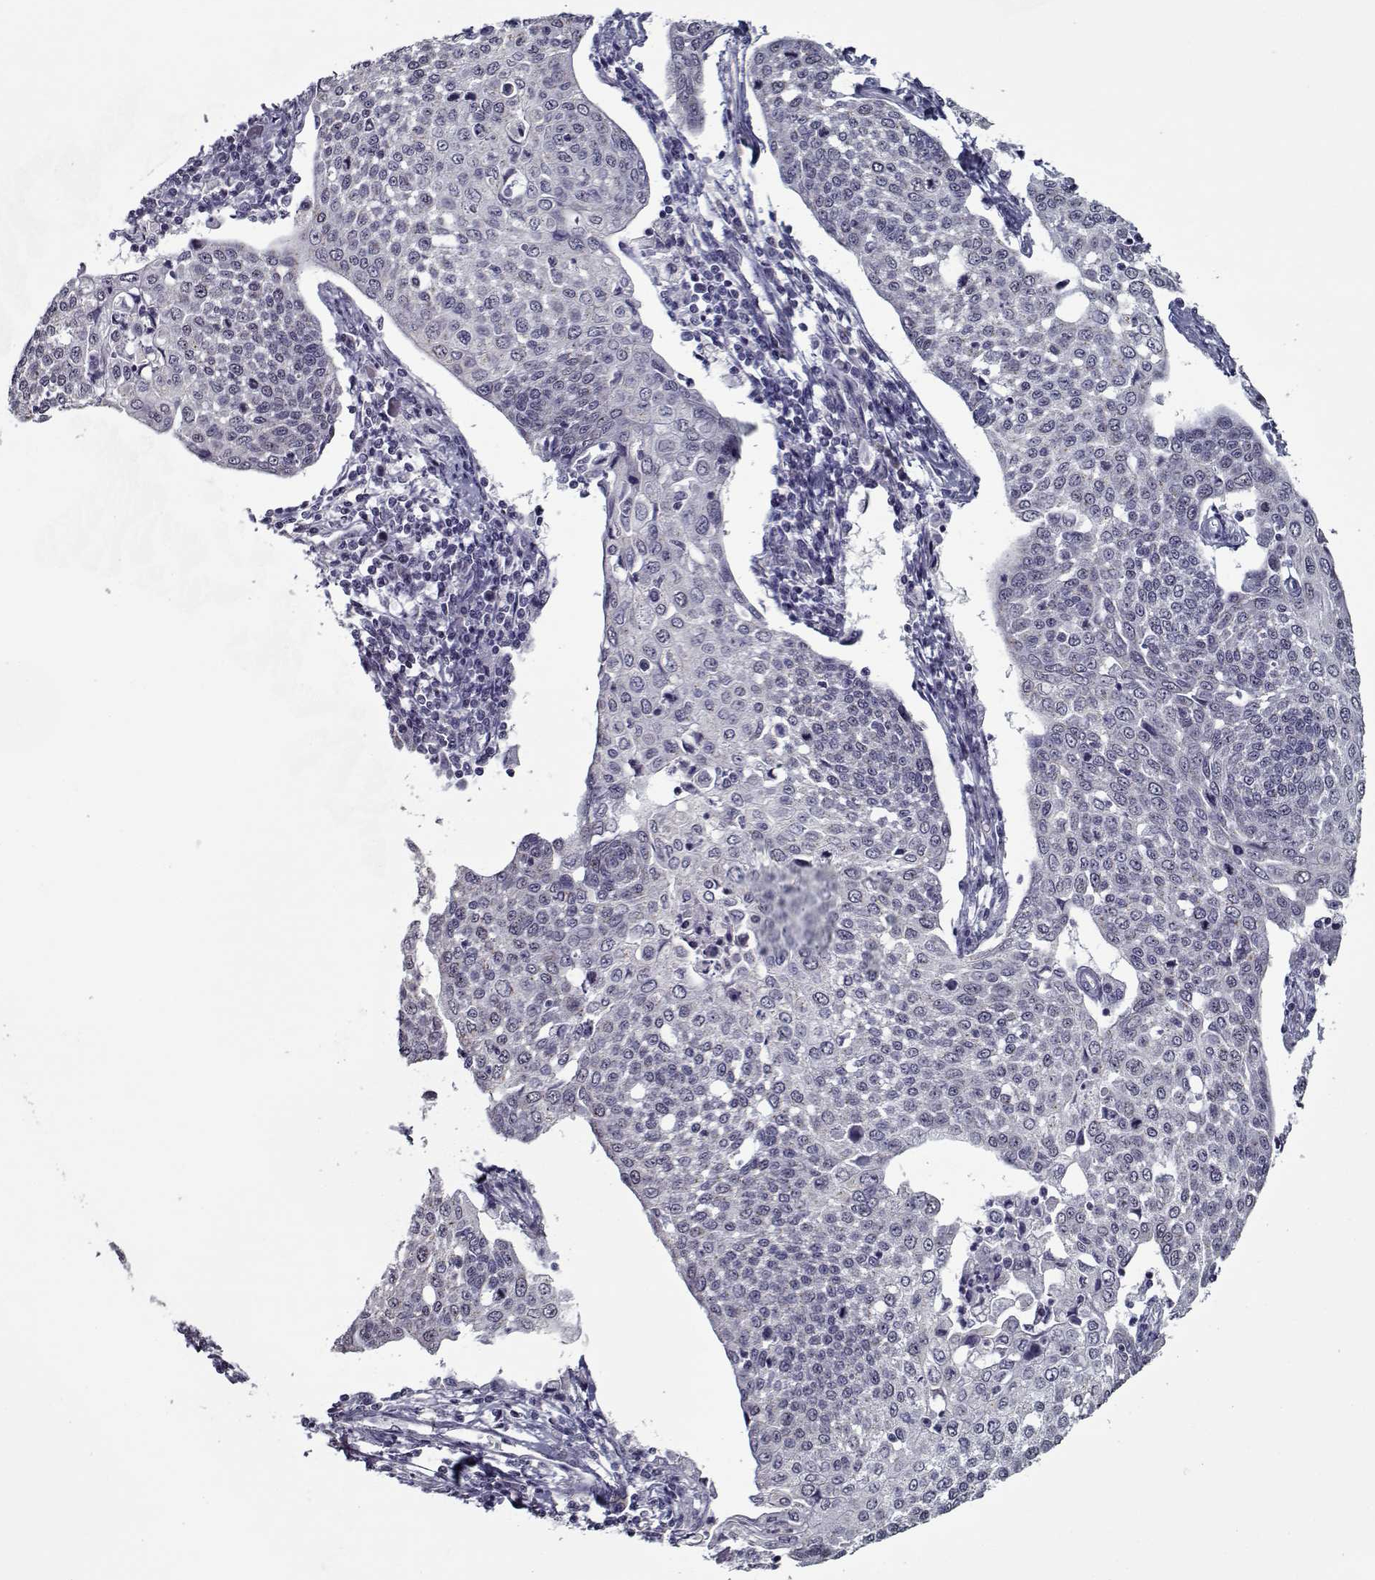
{"staining": {"intensity": "negative", "quantity": "none", "location": "none"}, "tissue": "cervical cancer", "cell_type": "Tumor cells", "image_type": "cancer", "snomed": [{"axis": "morphology", "description": "Squamous cell carcinoma, NOS"}, {"axis": "topography", "description": "Cervix"}], "caption": "This histopathology image is of cervical squamous cell carcinoma stained with immunohistochemistry to label a protein in brown with the nuclei are counter-stained blue. There is no expression in tumor cells. (DAB immunohistochemistry, high magnification).", "gene": "SEC16B", "patient": {"sex": "female", "age": 34}}